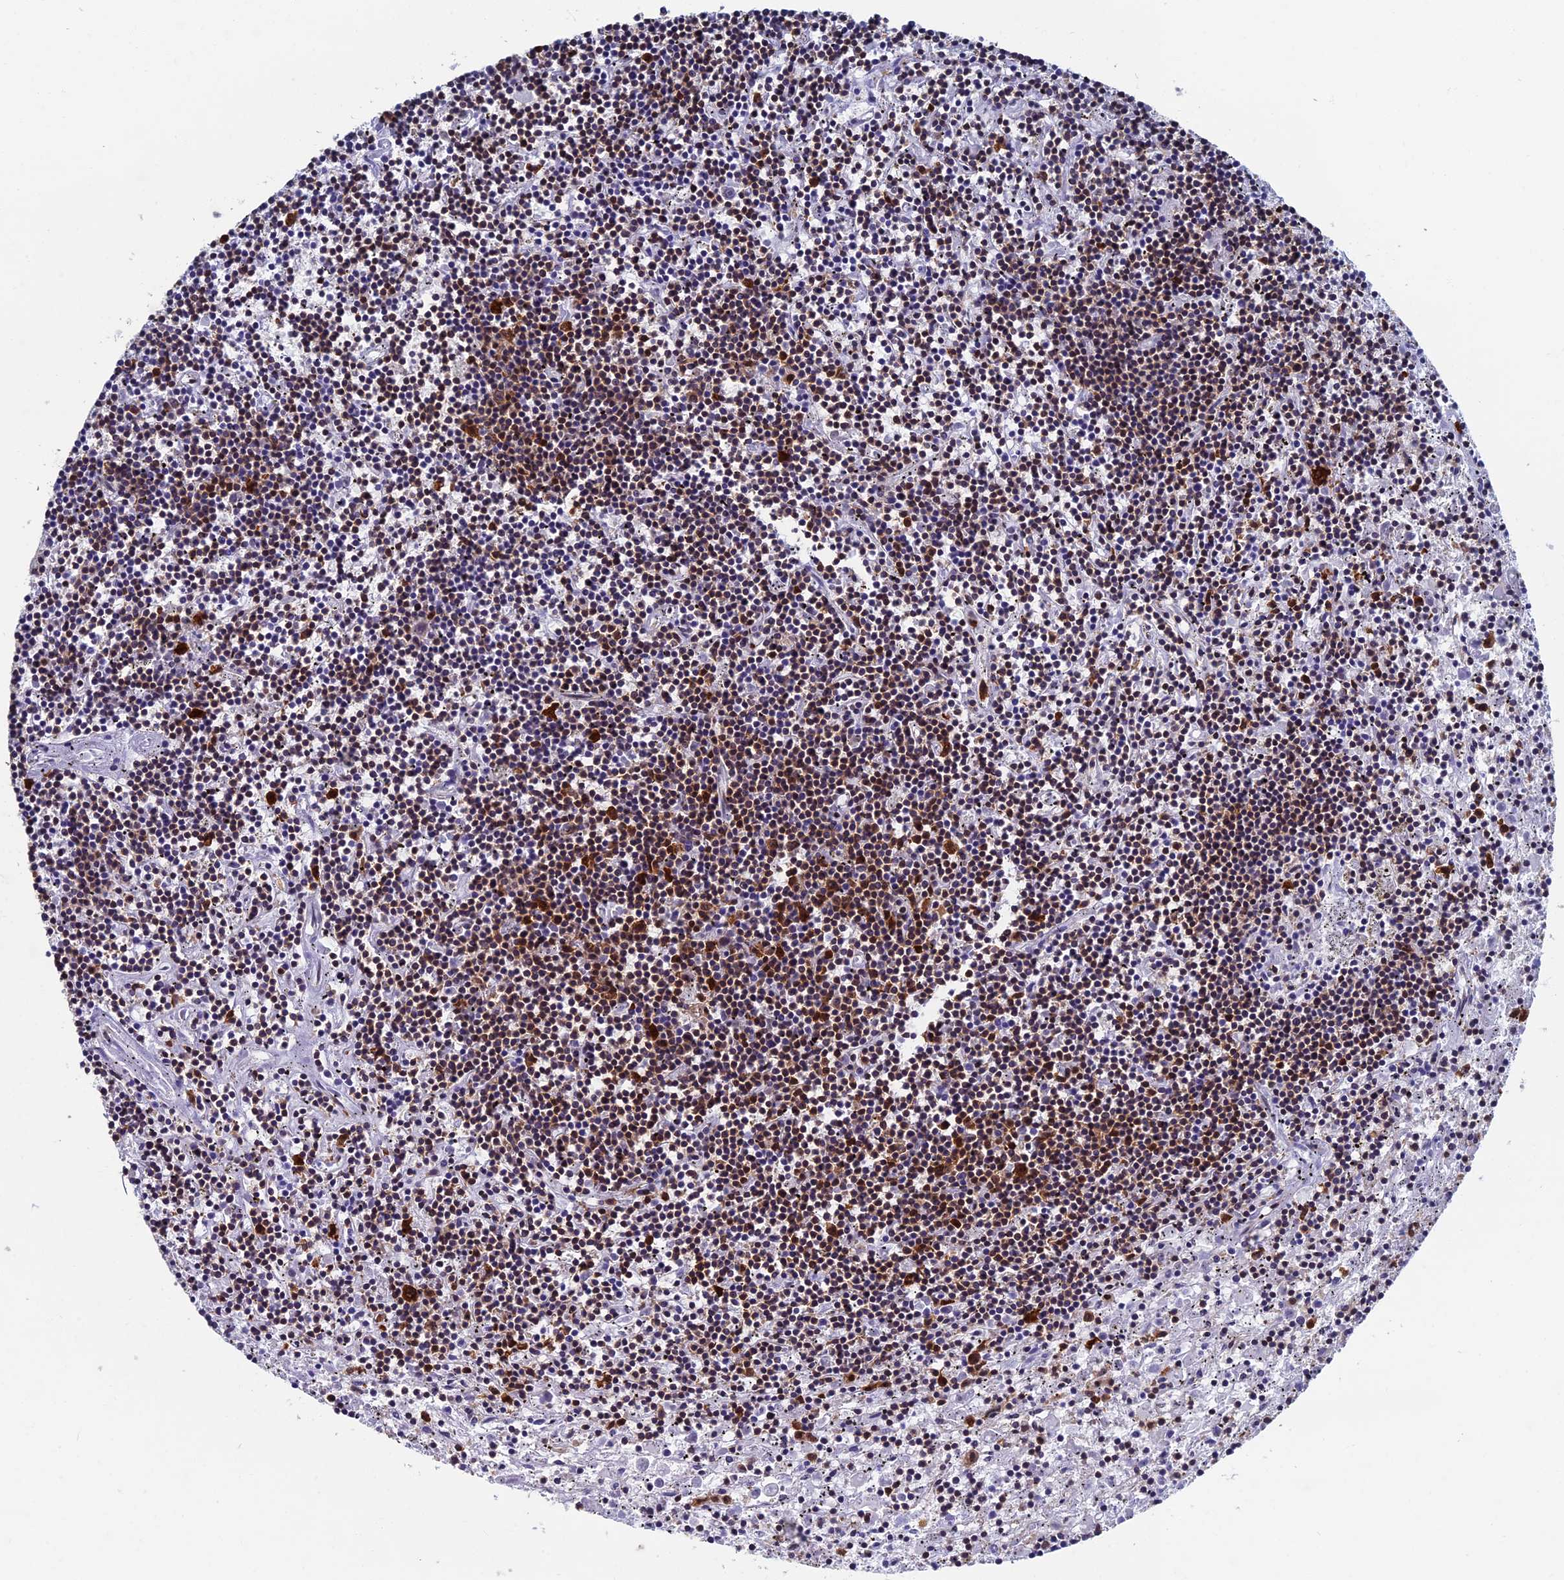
{"staining": {"intensity": "moderate", "quantity": "25%-75%", "location": "cytoplasmic/membranous,nuclear"}, "tissue": "lymphoma", "cell_type": "Tumor cells", "image_type": "cancer", "snomed": [{"axis": "morphology", "description": "Malignant lymphoma, non-Hodgkin's type, Low grade"}, {"axis": "topography", "description": "Spleen"}], "caption": "Immunohistochemical staining of human lymphoma reveals moderate cytoplasmic/membranous and nuclear protein expression in approximately 25%-75% of tumor cells. Immunohistochemistry (ihc) stains the protein of interest in brown and the nuclei are stained blue.", "gene": "YBX1", "patient": {"sex": "male", "age": 76}}